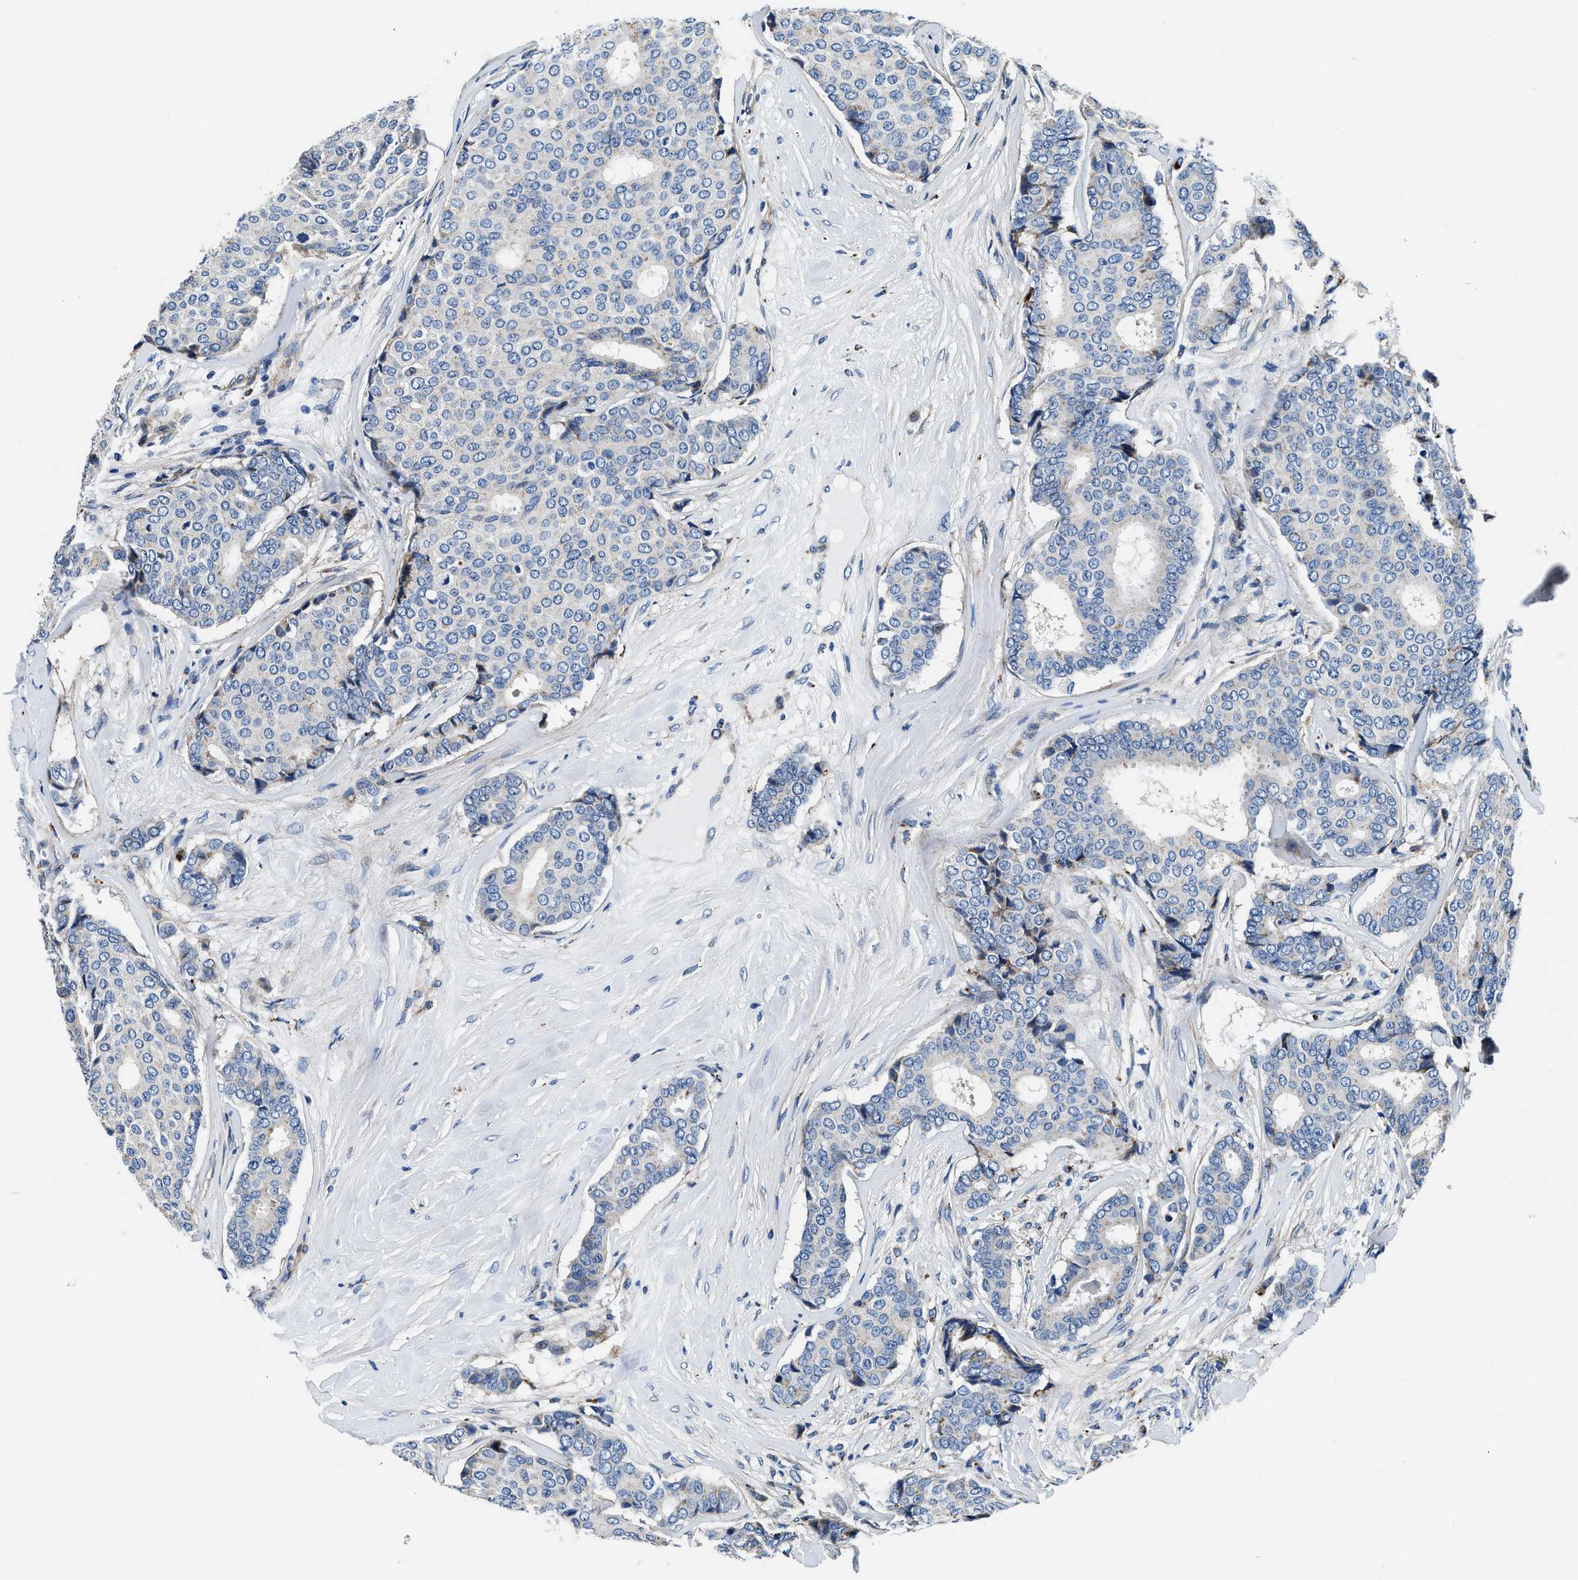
{"staining": {"intensity": "negative", "quantity": "none", "location": "none"}, "tissue": "breast cancer", "cell_type": "Tumor cells", "image_type": "cancer", "snomed": [{"axis": "morphology", "description": "Duct carcinoma"}, {"axis": "topography", "description": "Breast"}], "caption": "Immunohistochemistry histopathology image of neoplastic tissue: human invasive ductal carcinoma (breast) stained with DAB (3,3'-diaminobenzidine) demonstrates no significant protein staining in tumor cells. The staining is performed using DAB brown chromogen with nuclei counter-stained in using hematoxylin.", "gene": "DAG1", "patient": {"sex": "female", "age": 75}}